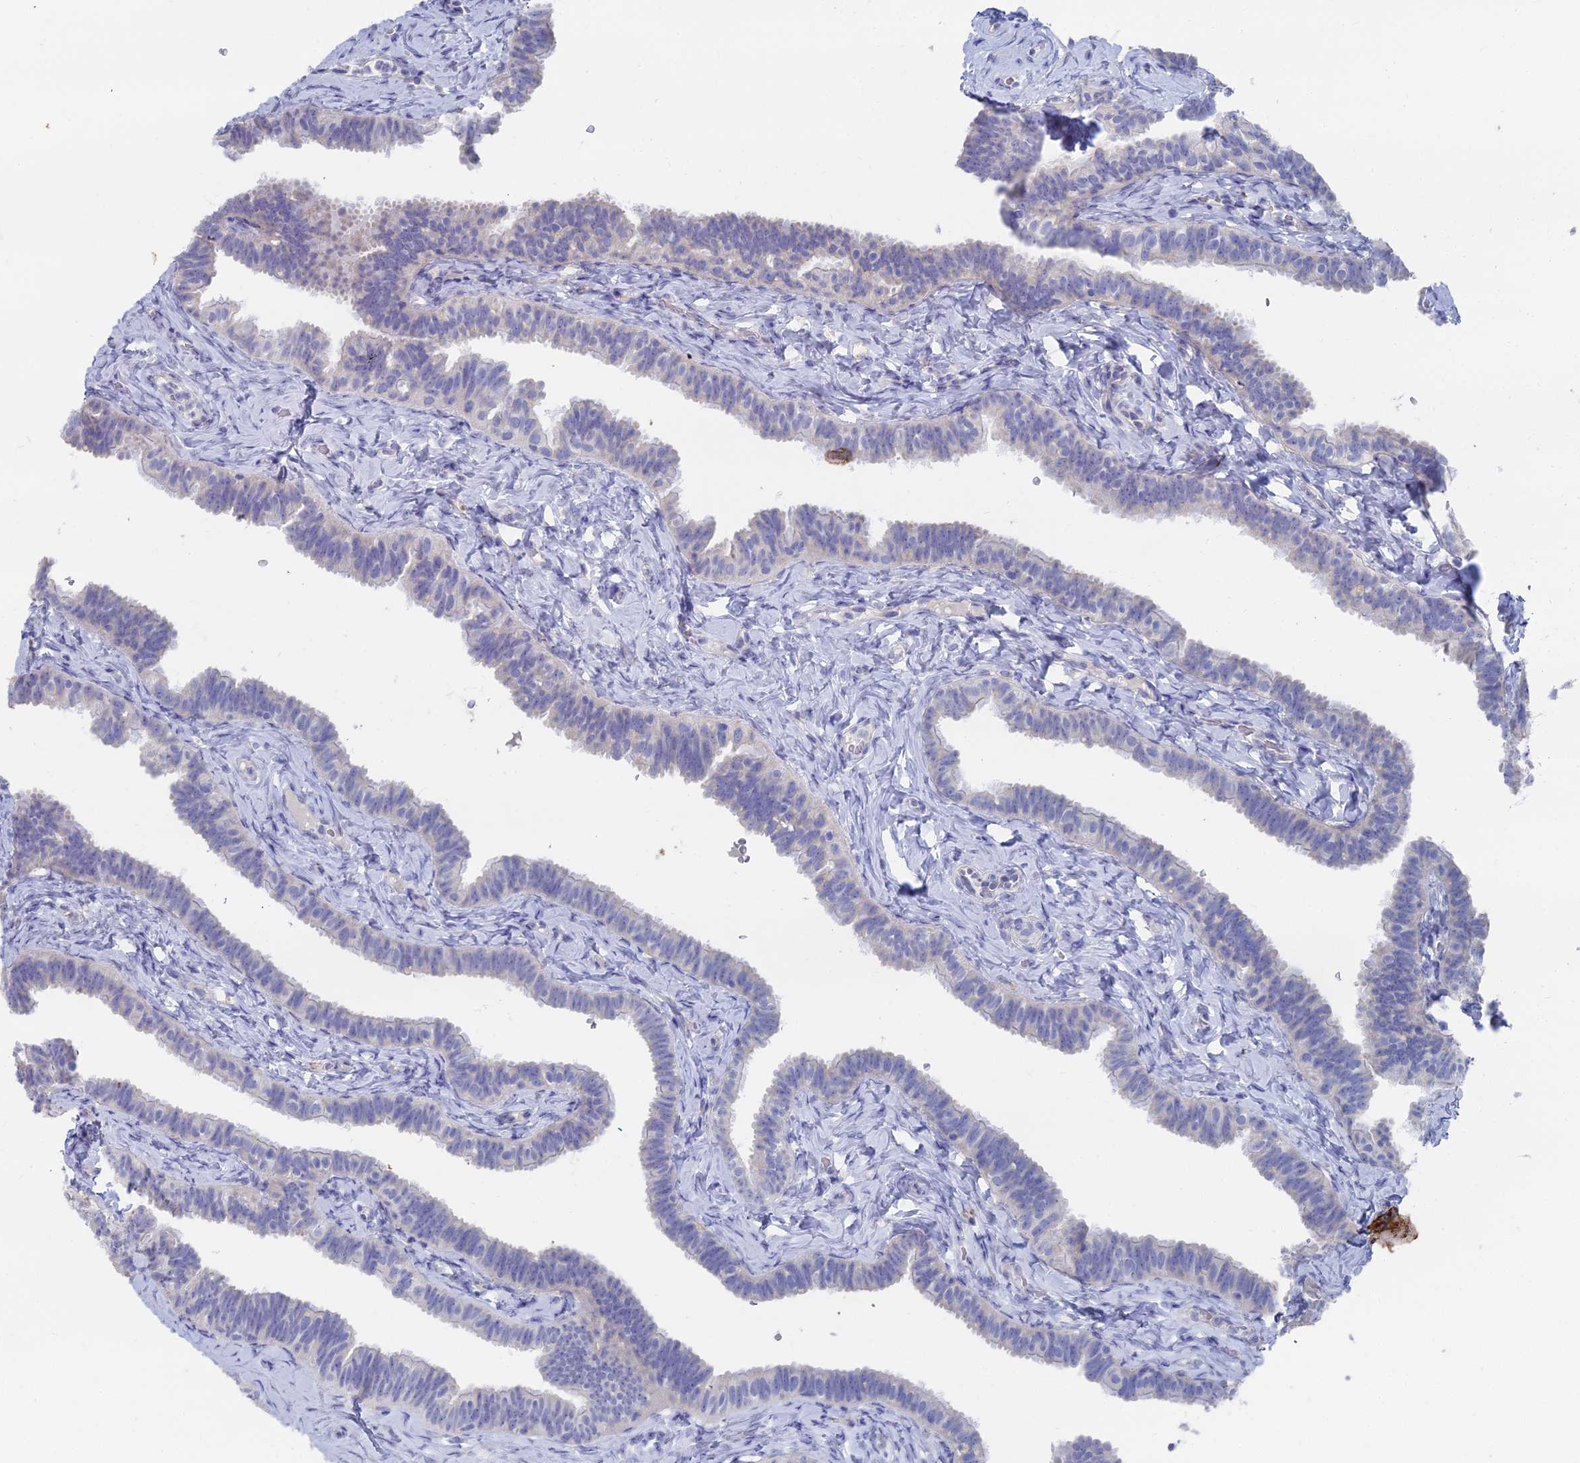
{"staining": {"intensity": "negative", "quantity": "none", "location": "none"}, "tissue": "fallopian tube", "cell_type": "Glandular cells", "image_type": "normal", "snomed": [{"axis": "morphology", "description": "Normal tissue, NOS"}, {"axis": "topography", "description": "Fallopian tube"}], "caption": "Fallopian tube was stained to show a protein in brown. There is no significant staining in glandular cells. The staining was performed using DAB to visualize the protein expression in brown, while the nuclei were stained in blue with hematoxylin (Magnification: 20x).", "gene": "TNNT3", "patient": {"sex": "female", "age": 65}}